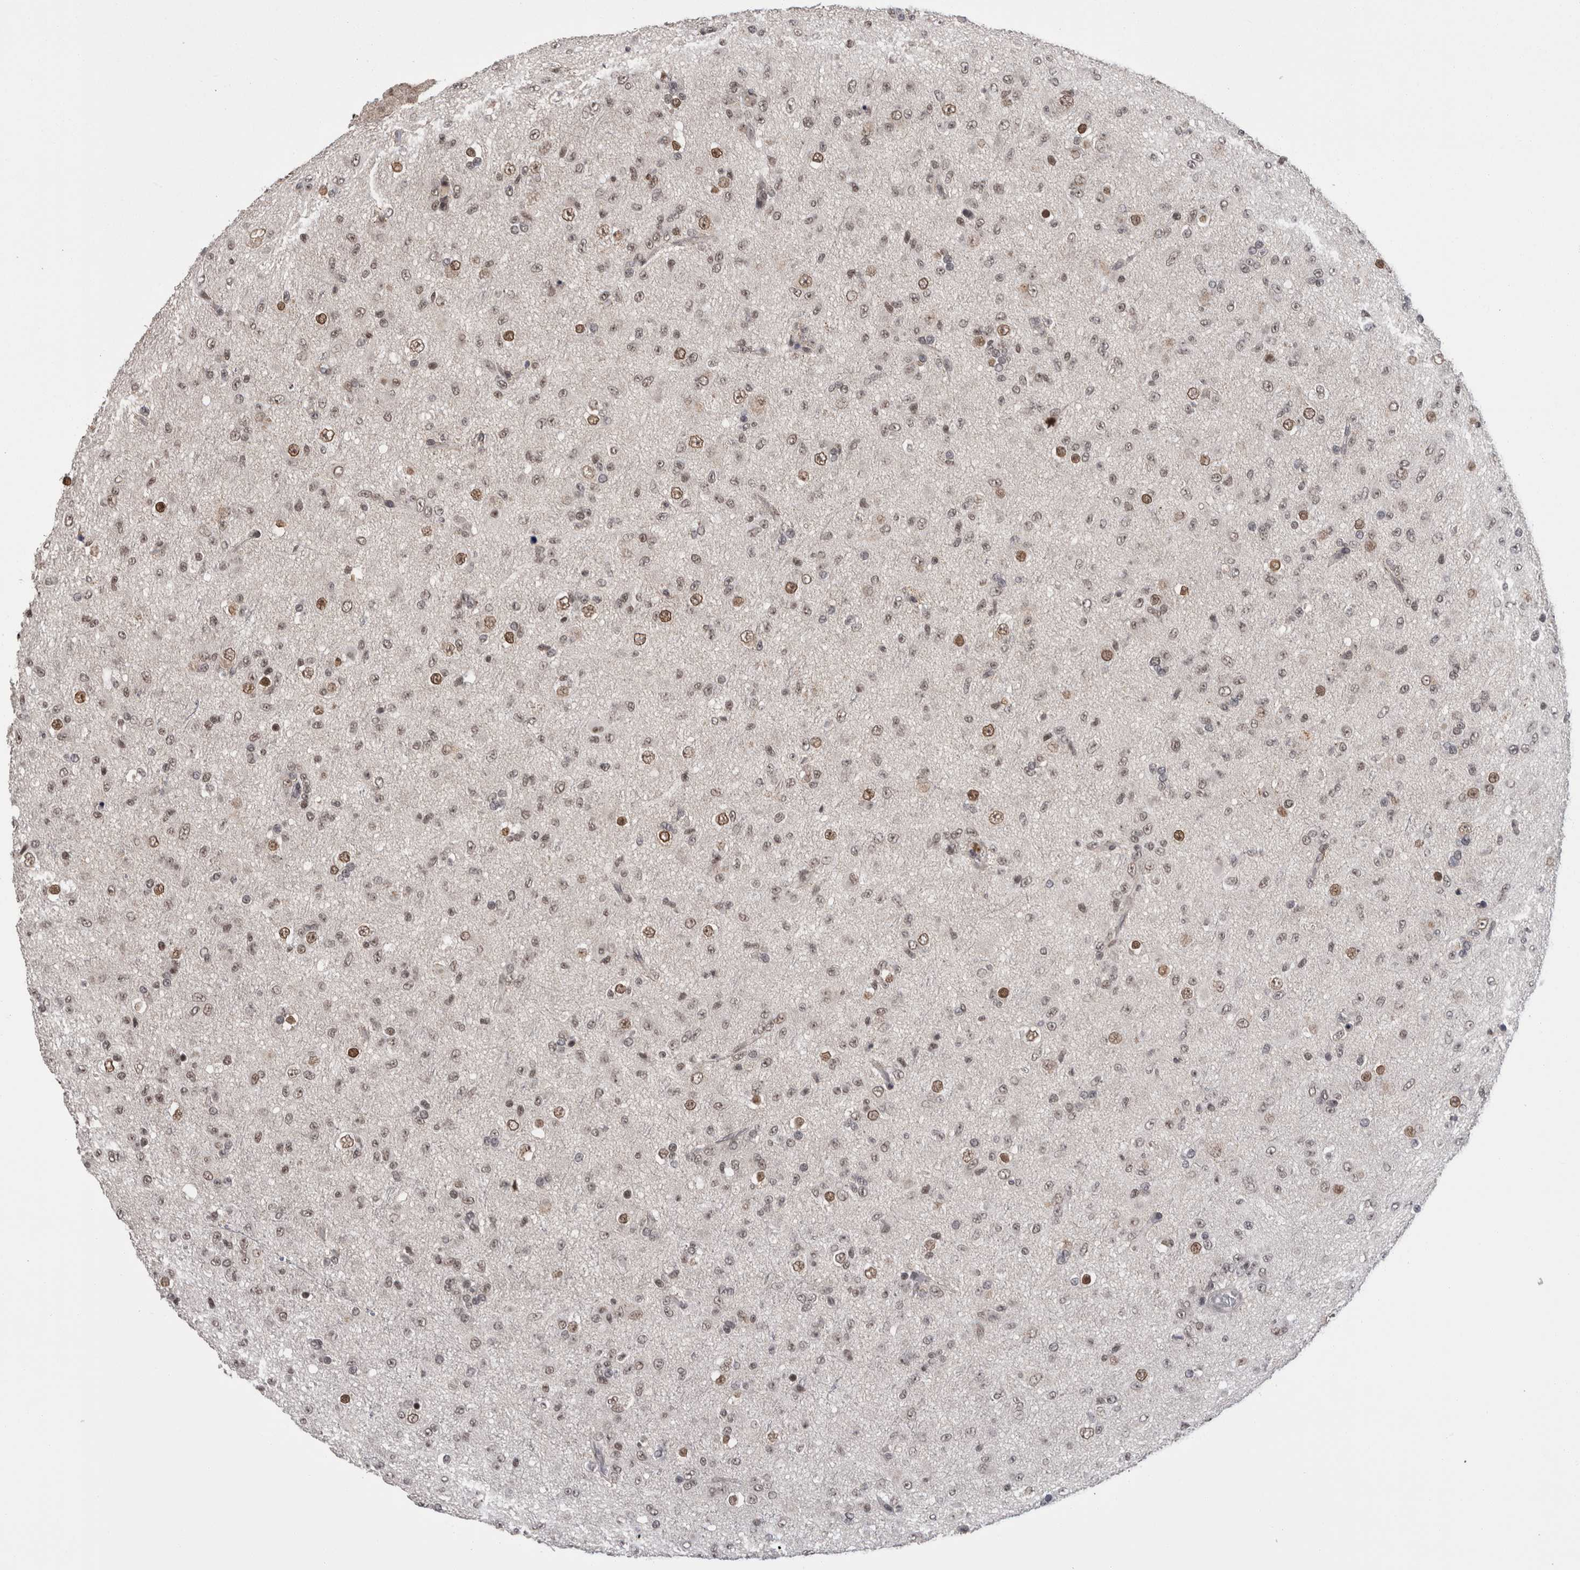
{"staining": {"intensity": "weak", "quantity": ">75%", "location": "nuclear"}, "tissue": "glioma", "cell_type": "Tumor cells", "image_type": "cancer", "snomed": [{"axis": "morphology", "description": "Glioma, malignant, Low grade"}, {"axis": "topography", "description": "Brain"}], "caption": "Immunohistochemical staining of malignant glioma (low-grade) demonstrates low levels of weak nuclear protein positivity in approximately >75% of tumor cells.", "gene": "CPSF2", "patient": {"sex": "male", "age": 65}}